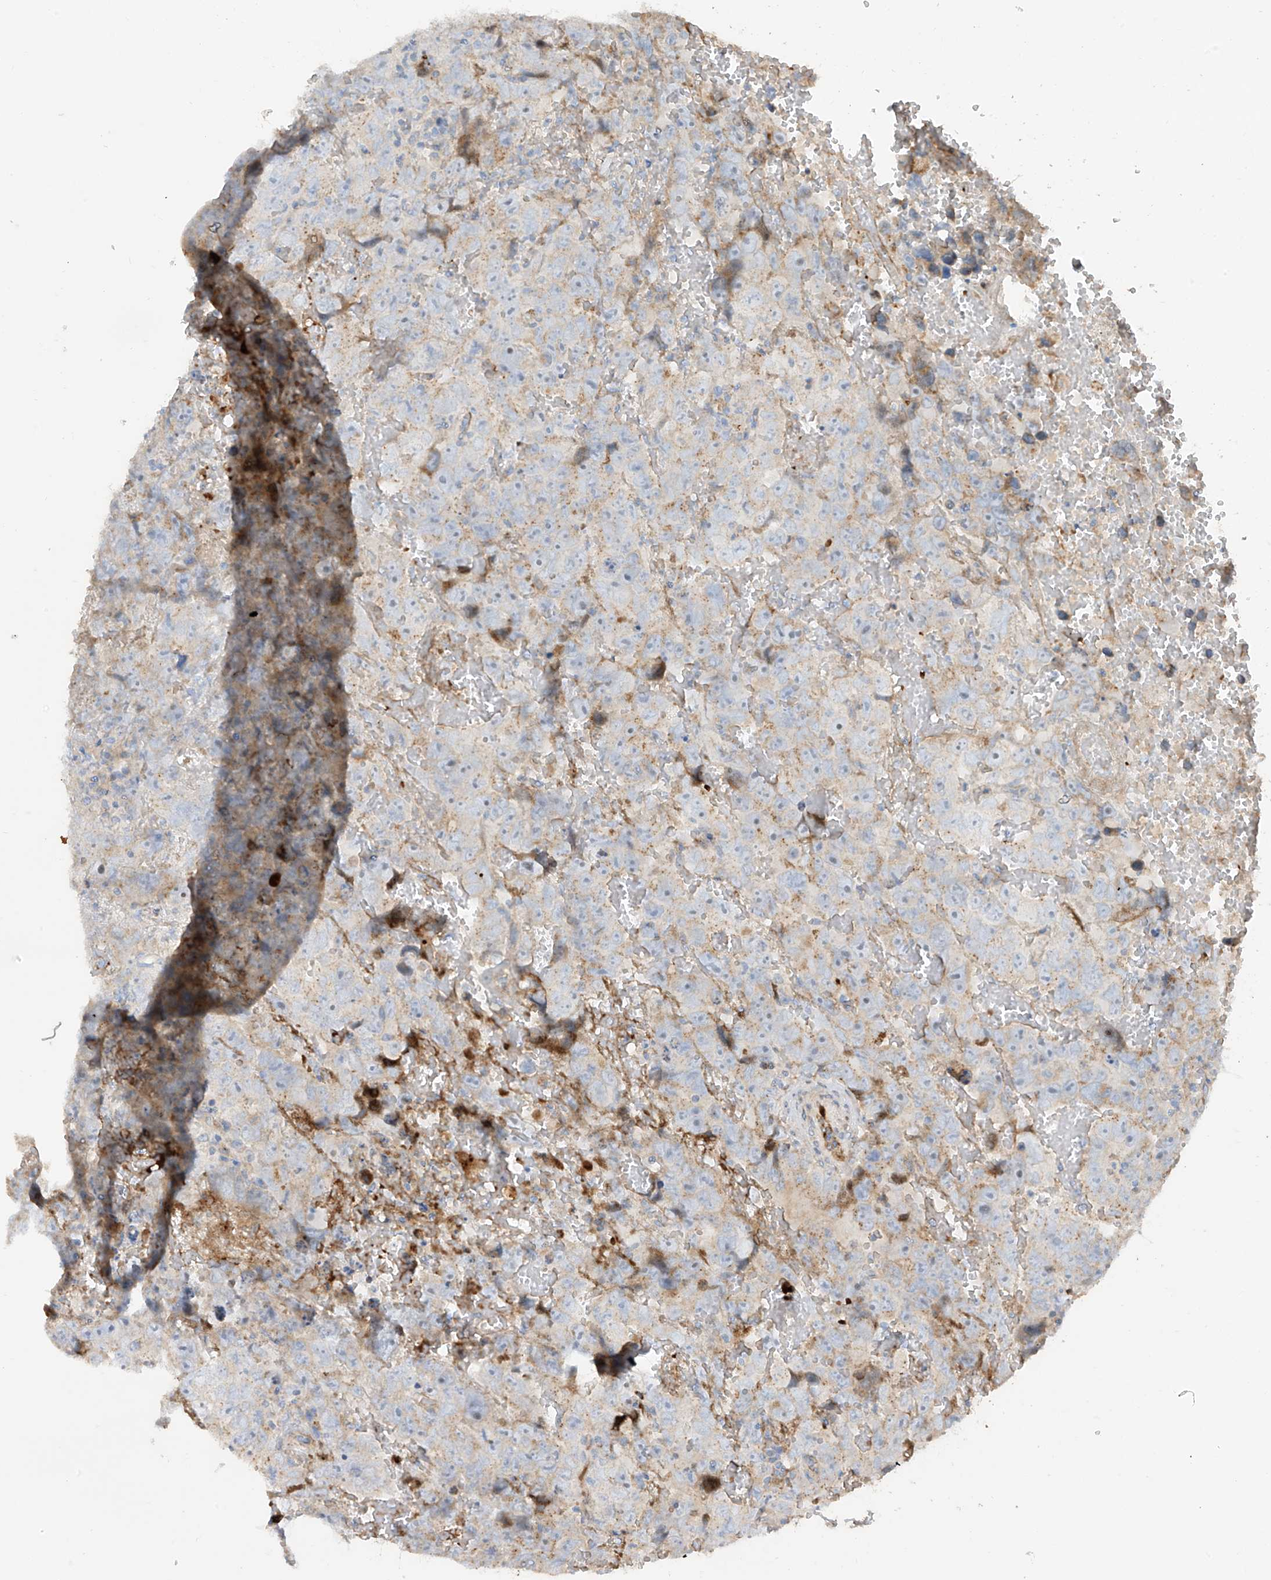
{"staining": {"intensity": "negative", "quantity": "none", "location": "none"}, "tissue": "testis cancer", "cell_type": "Tumor cells", "image_type": "cancer", "snomed": [{"axis": "morphology", "description": "Carcinoma, Embryonal, NOS"}, {"axis": "topography", "description": "Testis"}], "caption": "The histopathology image displays no significant expression in tumor cells of testis cancer.", "gene": "ABTB1", "patient": {"sex": "male", "age": 45}}